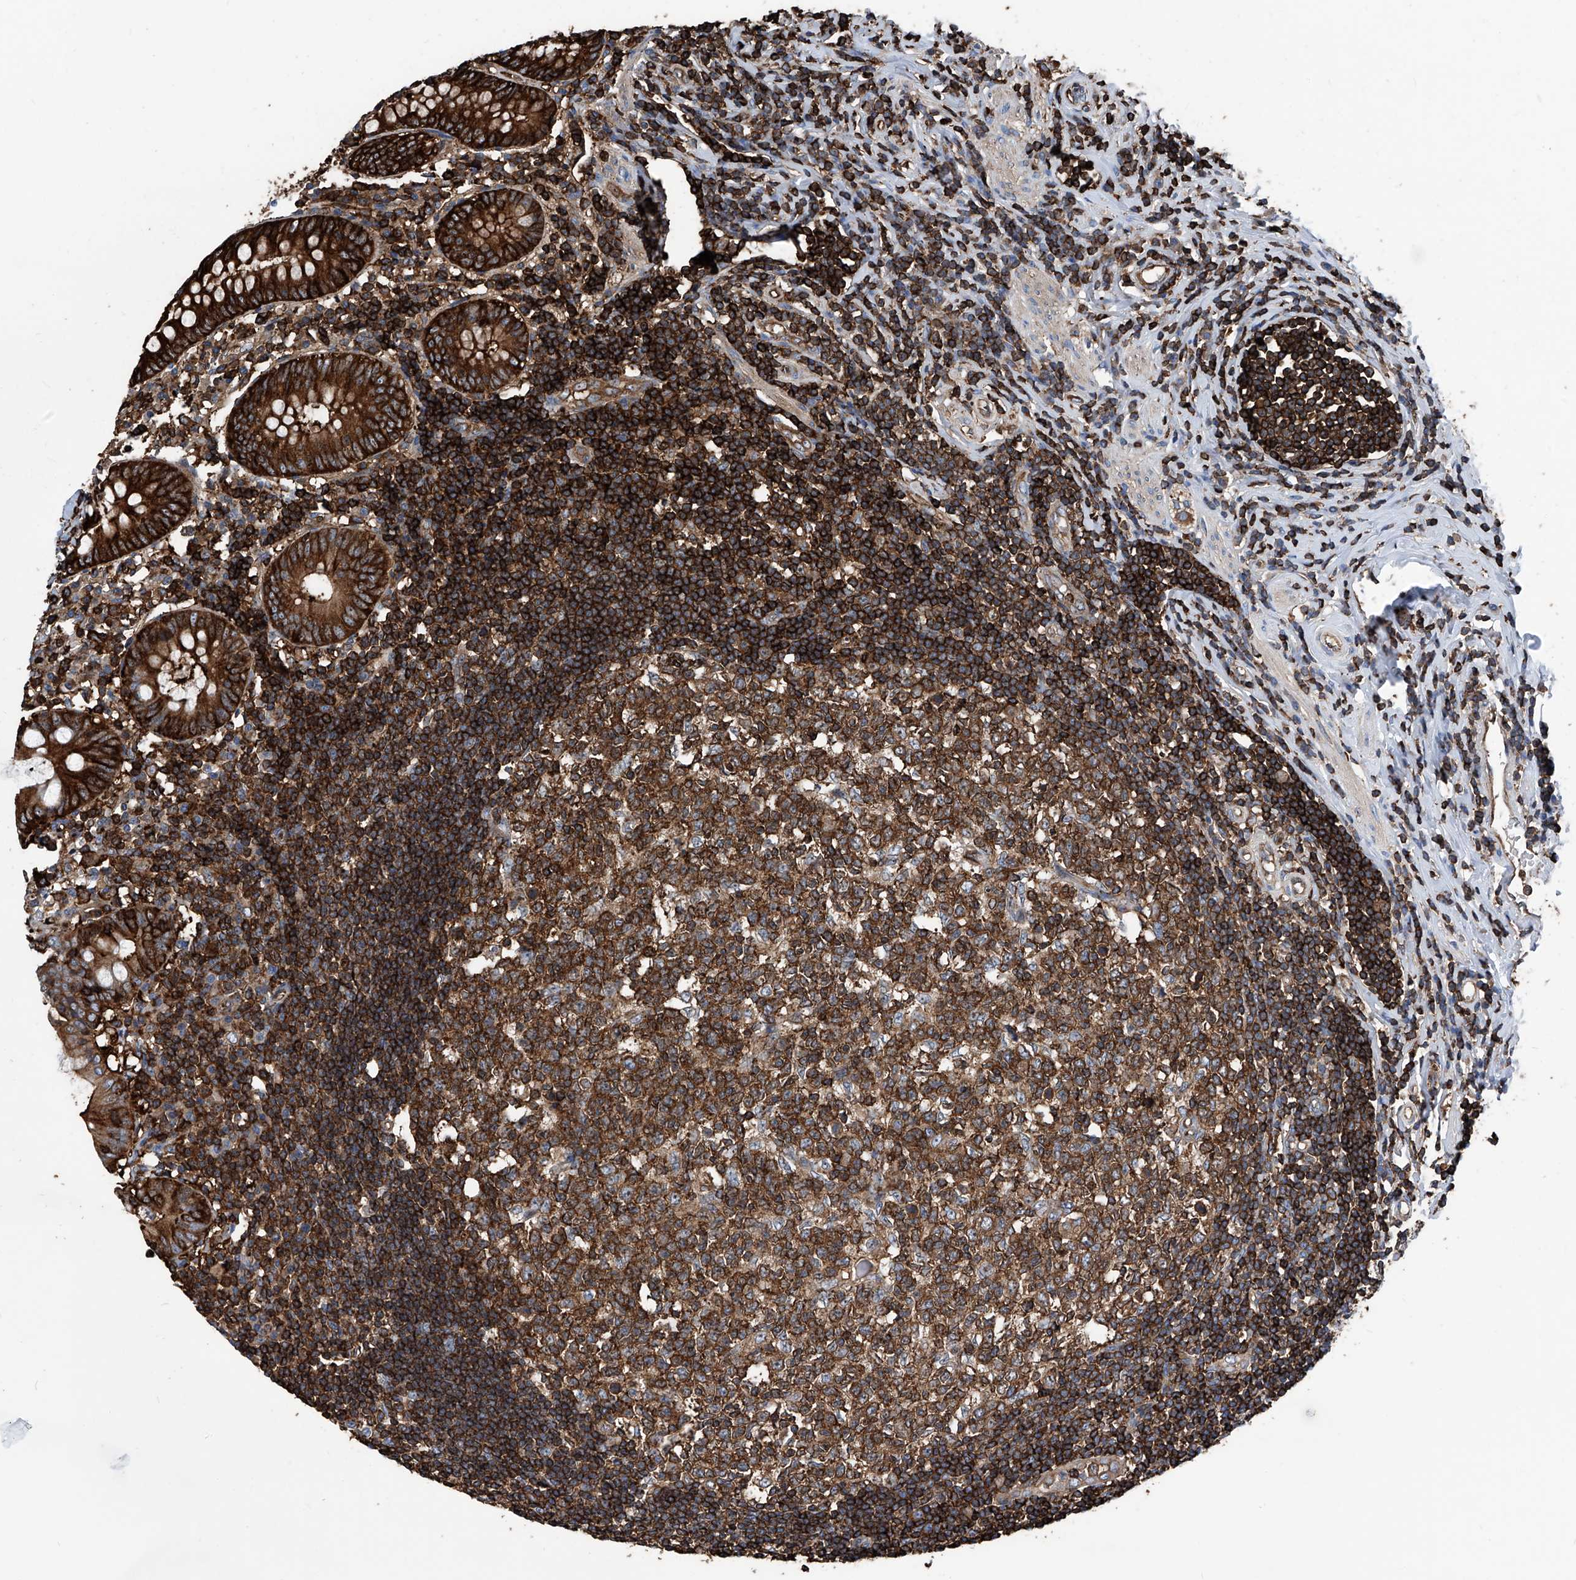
{"staining": {"intensity": "strong", "quantity": ">75%", "location": "cytoplasmic/membranous"}, "tissue": "appendix", "cell_type": "Glandular cells", "image_type": "normal", "snomed": [{"axis": "morphology", "description": "Normal tissue, NOS"}, {"axis": "topography", "description": "Appendix"}], "caption": "Immunohistochemistry (IHC) staining of normal appendix, which demonstrates high levels of strong cytoplasmic/membranous positivity in approximately >75% of glandular cells indicating strong cytoplasmic/membranous protein expression. The staining was performed using DAB (3,3'-diaminobenzidine) (brown) for protein detection and nuclei were counterstained in hematoxylin (blue).", "gene": "ZNF484", "patient": {"sex": "female", "age": 54}}